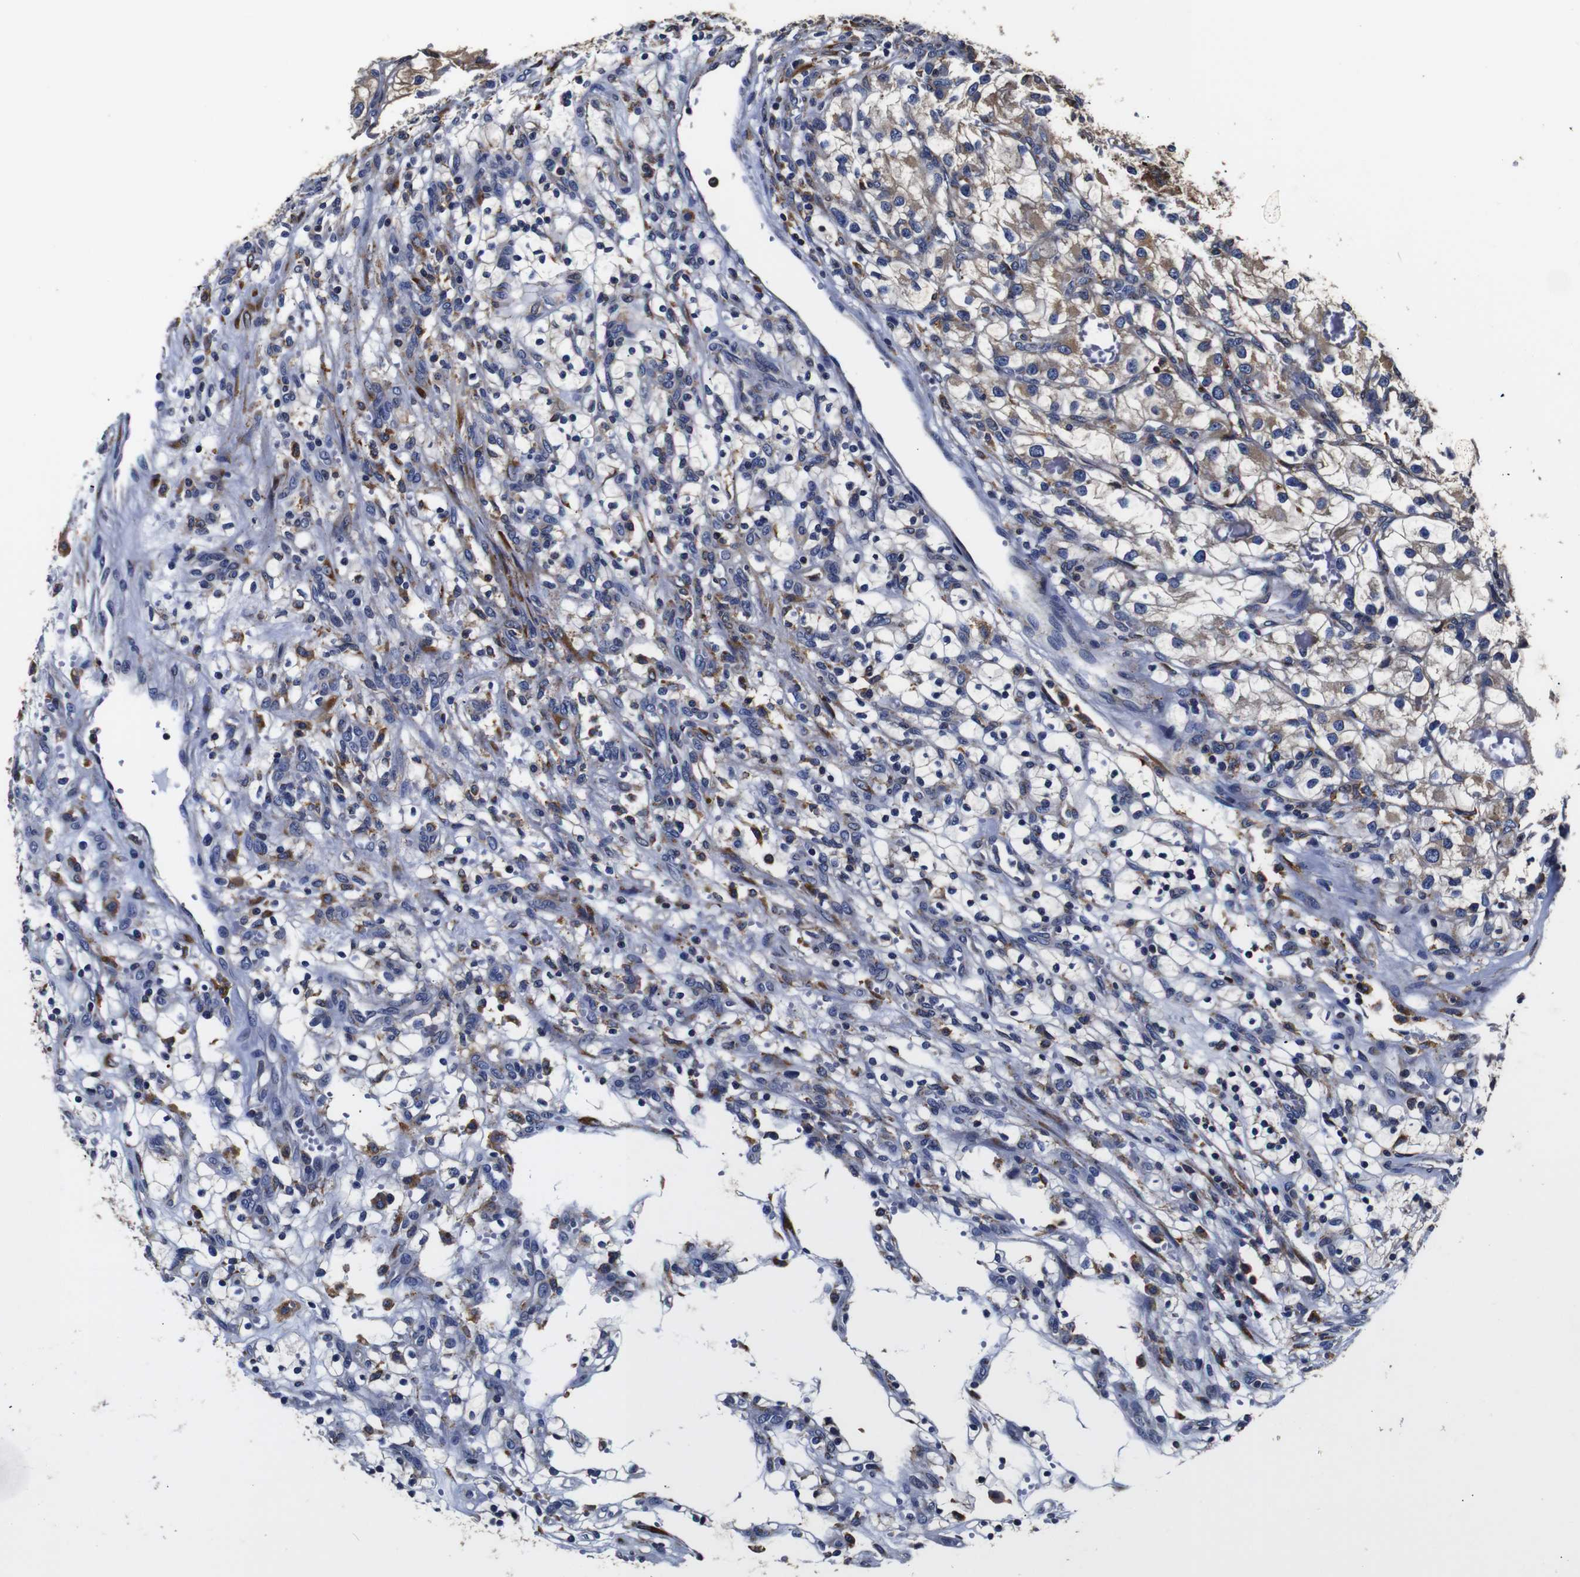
{"staining": {"intensity": "moderate", "quantity": ">75%", "location": "cytoplasmic/membranous"}, "tissue": "renal cancer", "cell_type": "Tumor cells", "image_type": "cancer", "snomed": [{"axis": "morphology", "description": "Adenocarcinoma, NOS"}, {"axis": "topography", "description": "Kidney"}], "caption": "The histopathology image displays immunohistochemical staining of renal cancer. There is moderate cytoplasmic/membranous expression is identified in about >75% of tumor cells.", "gene": "PPIB", "patient": {"sex": "female", "age": 57}}